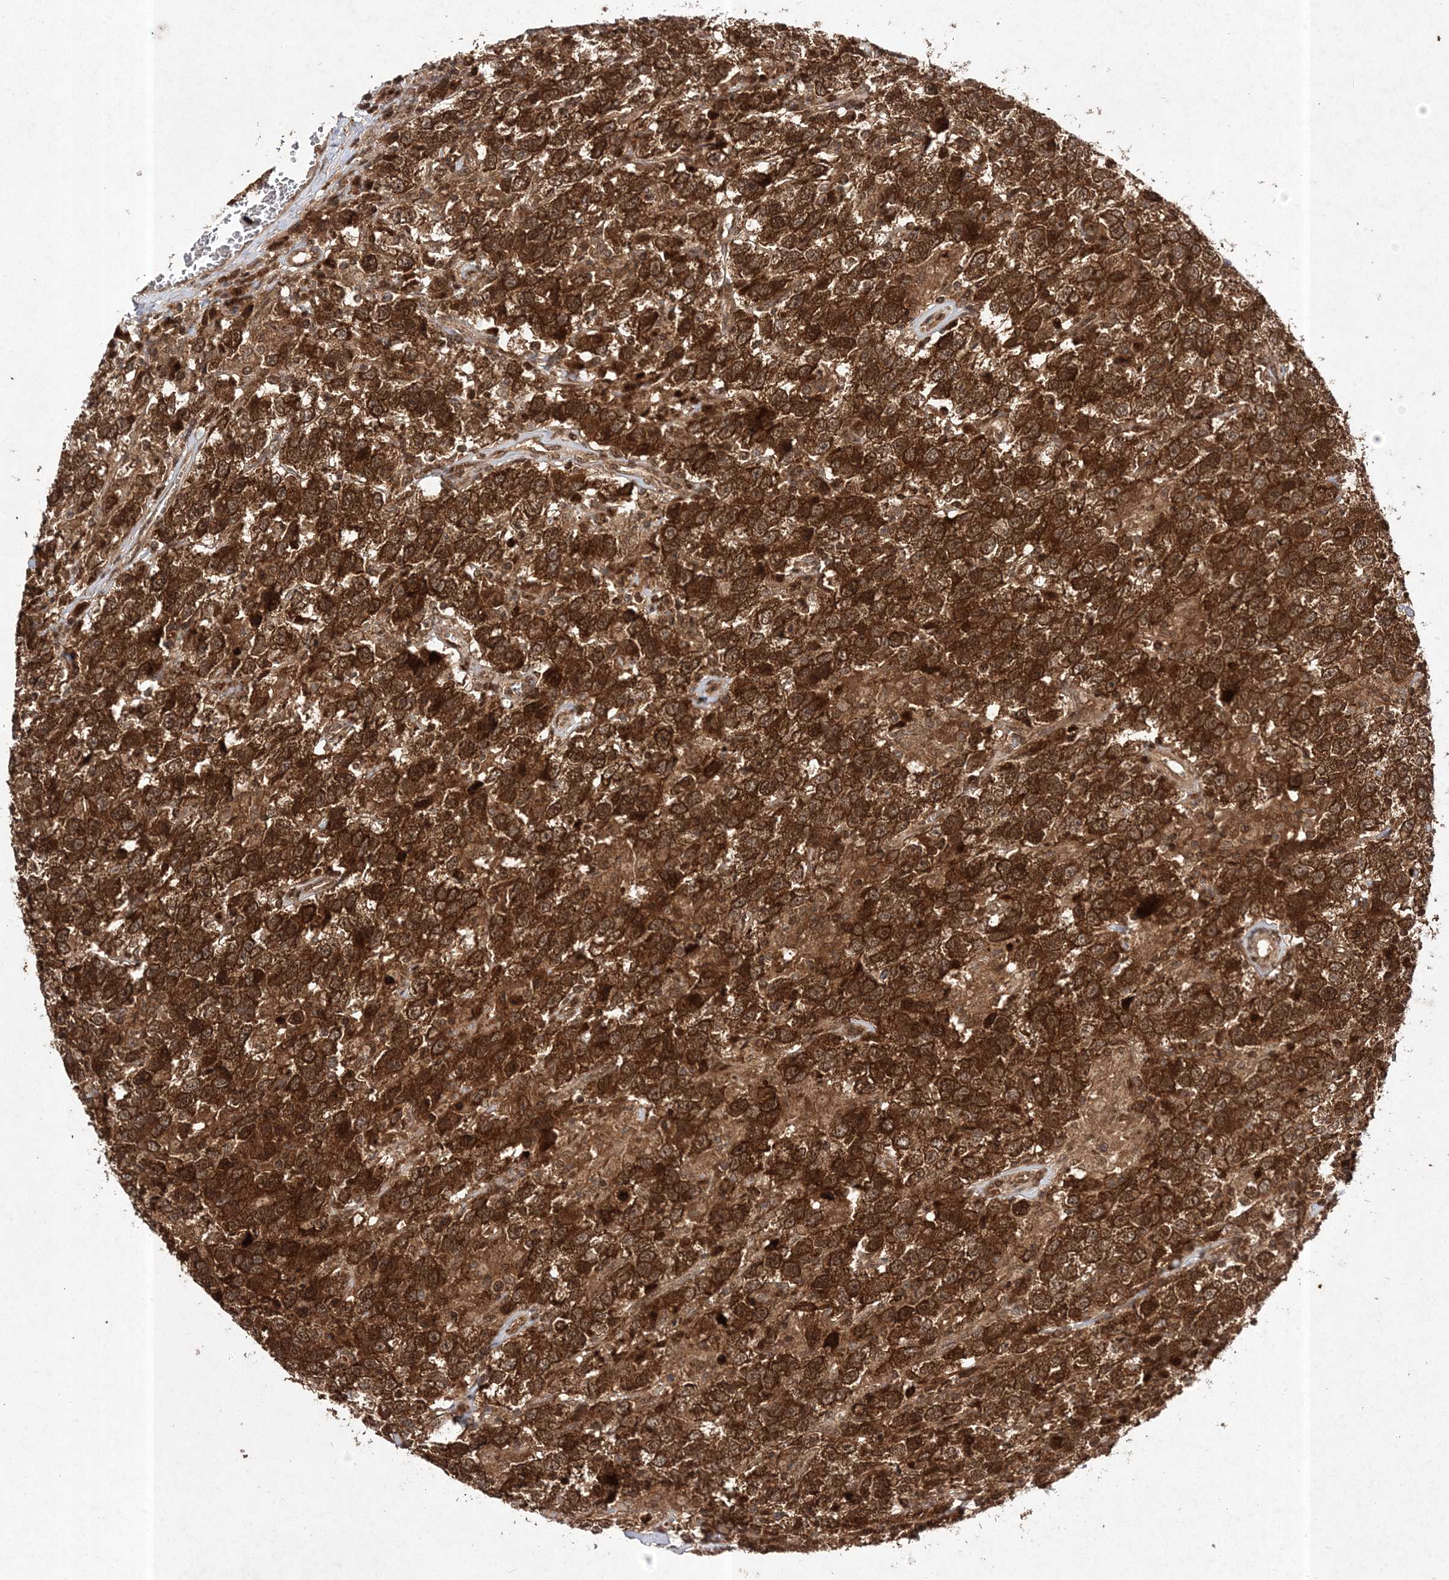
{"staining": {"intensity": "strong", "quantity": ">75%", "location": "cytoplasmic/membranous,nuclear"}, "tissue": "testis cancer", "cell_type": "Tumor cells", "image_type": "cancer", "snomed": [{"axis": "morphology", "description": "Seminoma, NOS"}, {"axis": "topography", "description": "Testis"}], "caption": "Strong cytoplasmic/membranous and nuclear staining for a protein is present in about >75% of tumor cells of testis cancer using IHC.", "gene": "NIF3L1", "patient": {"sex": "male", "age": 41}}